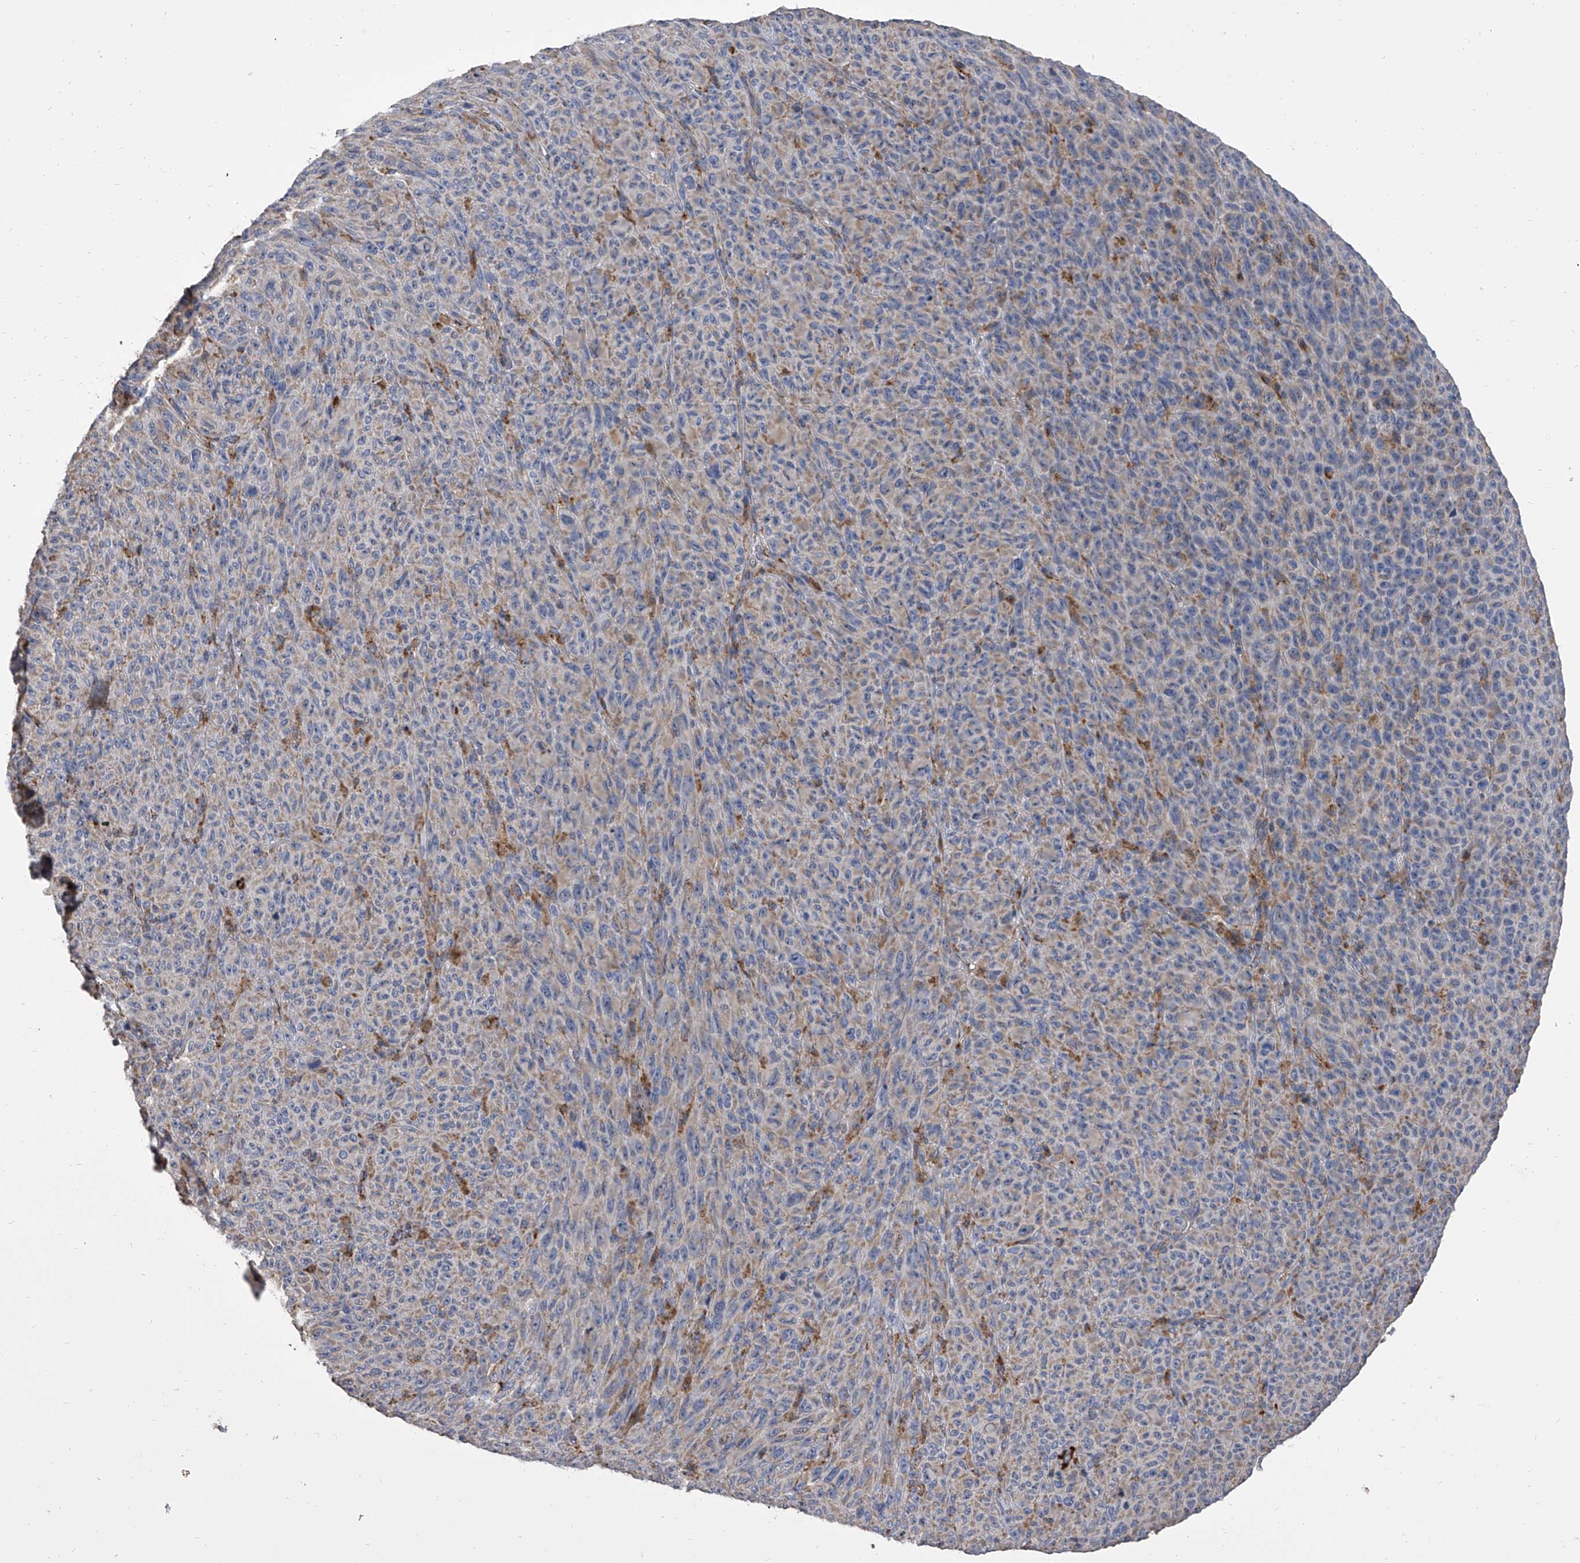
{"staining": {"intensity": "negative", "quantity": "none", "location": "none"}, "tissue": "melanoma", "cell_type": "Tumor cells", "image_type": "cancer", "snomed": [{"axis": "morphology", "description": "Malignant melanoma, NOS"}, {"axis": "topography", "description": "Skin"}], "caption": "DAB (3,3'-diaminobenzidine) immunohistochemical staining of human melanoma shows no significant expression in tumor cells.", "gene": "MRPL28", "patient": {"sex": "female", "age": 82}}